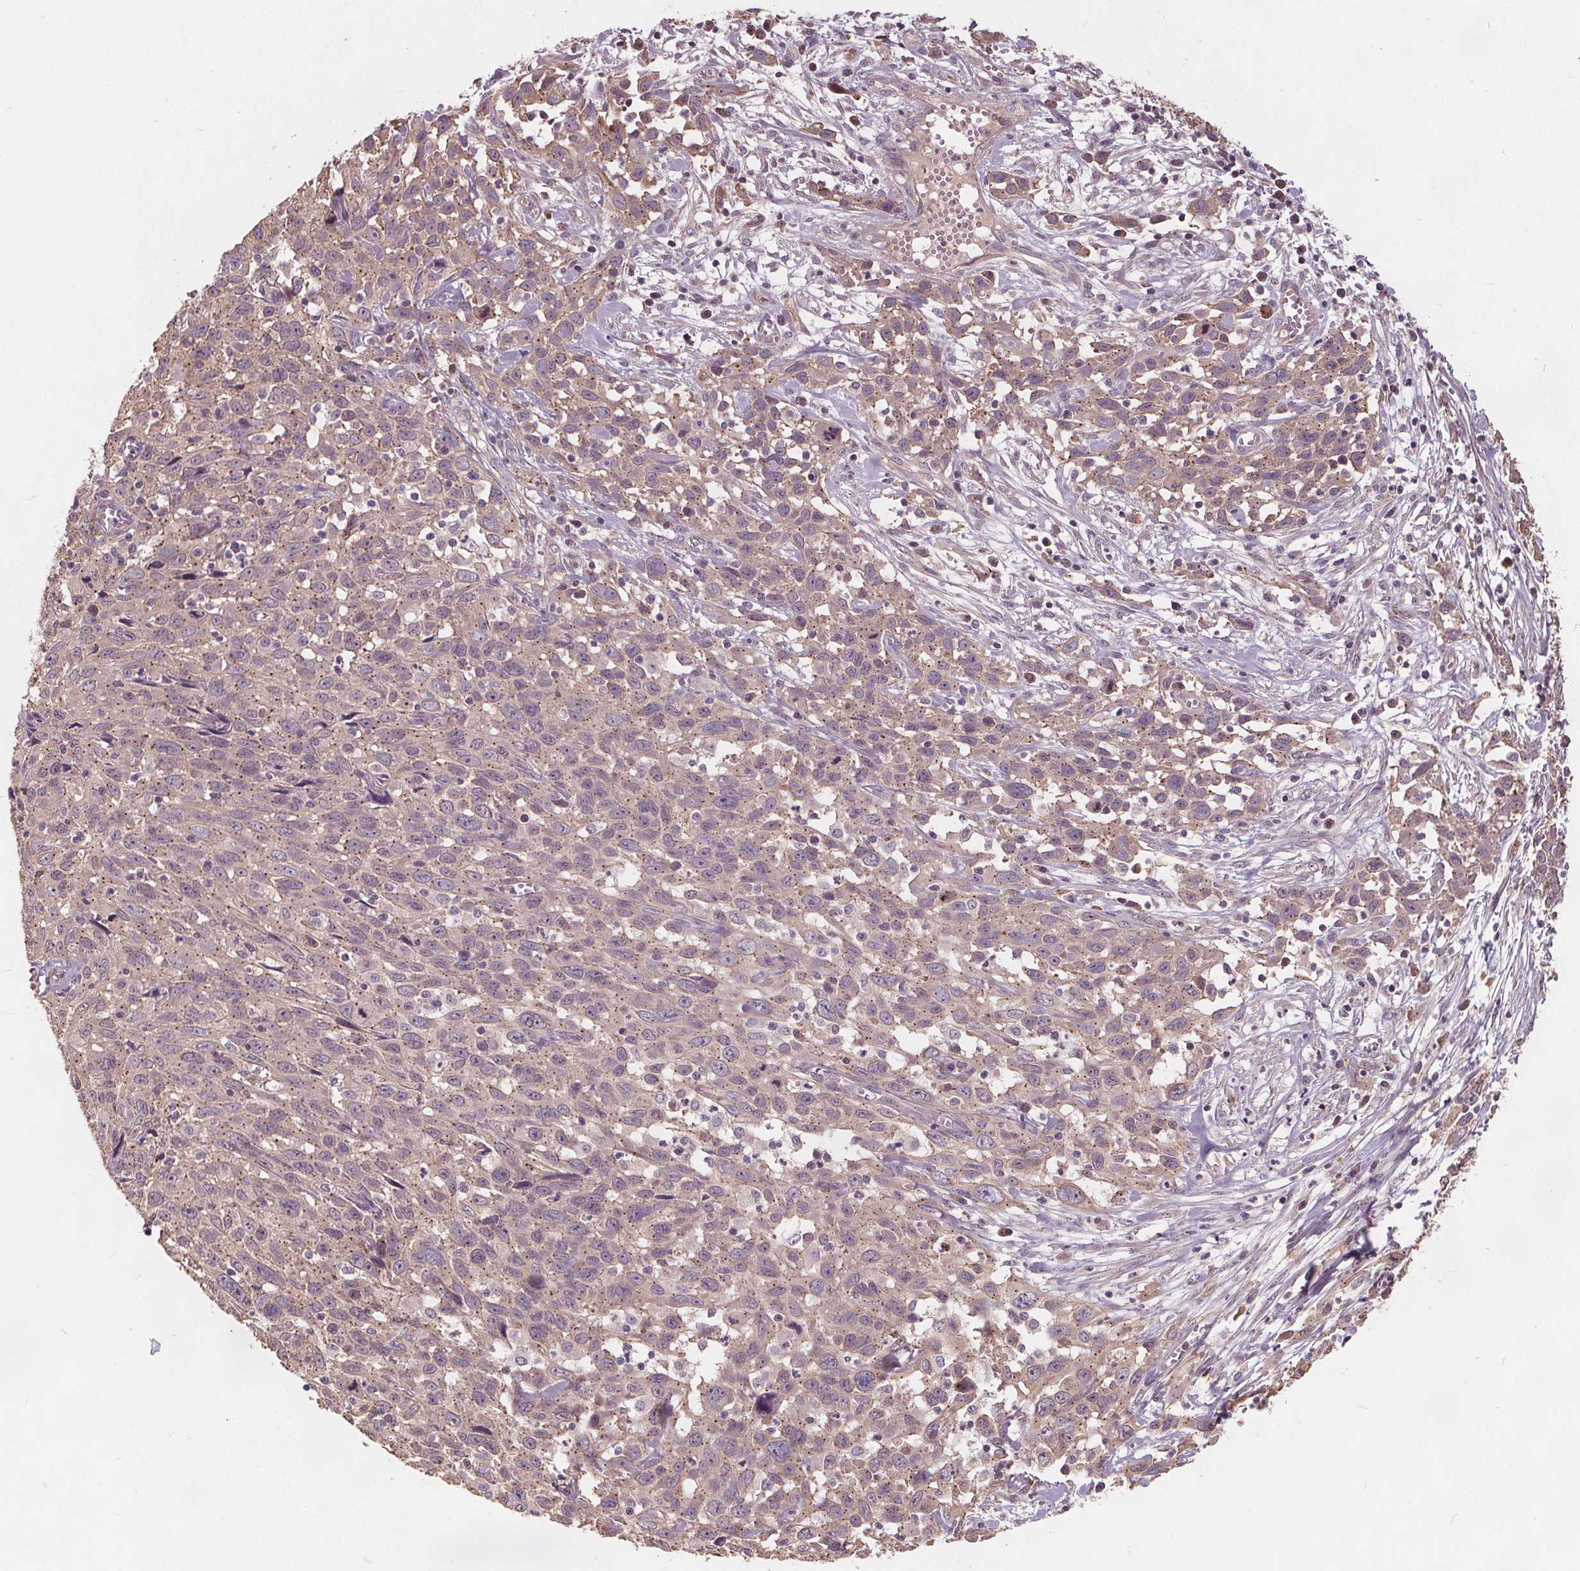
{"staining": {"intensity": "weak", "quantity": "25%-75%", "location": "cytoplasmic/membranous"}, "tissue": "cervical cancer", "cell_type": "Tumor cells", "image_type": "cancer", "snomed": [{"axis": "morphology", "description": "Squamous cell carcinoma, NOS"}, {"axis": "topography", "description": "Cervix"}], "caption": "A low amount of weak cytoplasmic/membranous staining is seen in approximately 25%-75% of tumor cells in cervical cancer (squamous cell carcinoma) tissue. (DAB (3,3'-diaminobenzidine) IHC, brown staining for protein, blue staining for nuclei).", "gene": "CSNK1G2", "patient": {"sex": "female", "age": 38}}